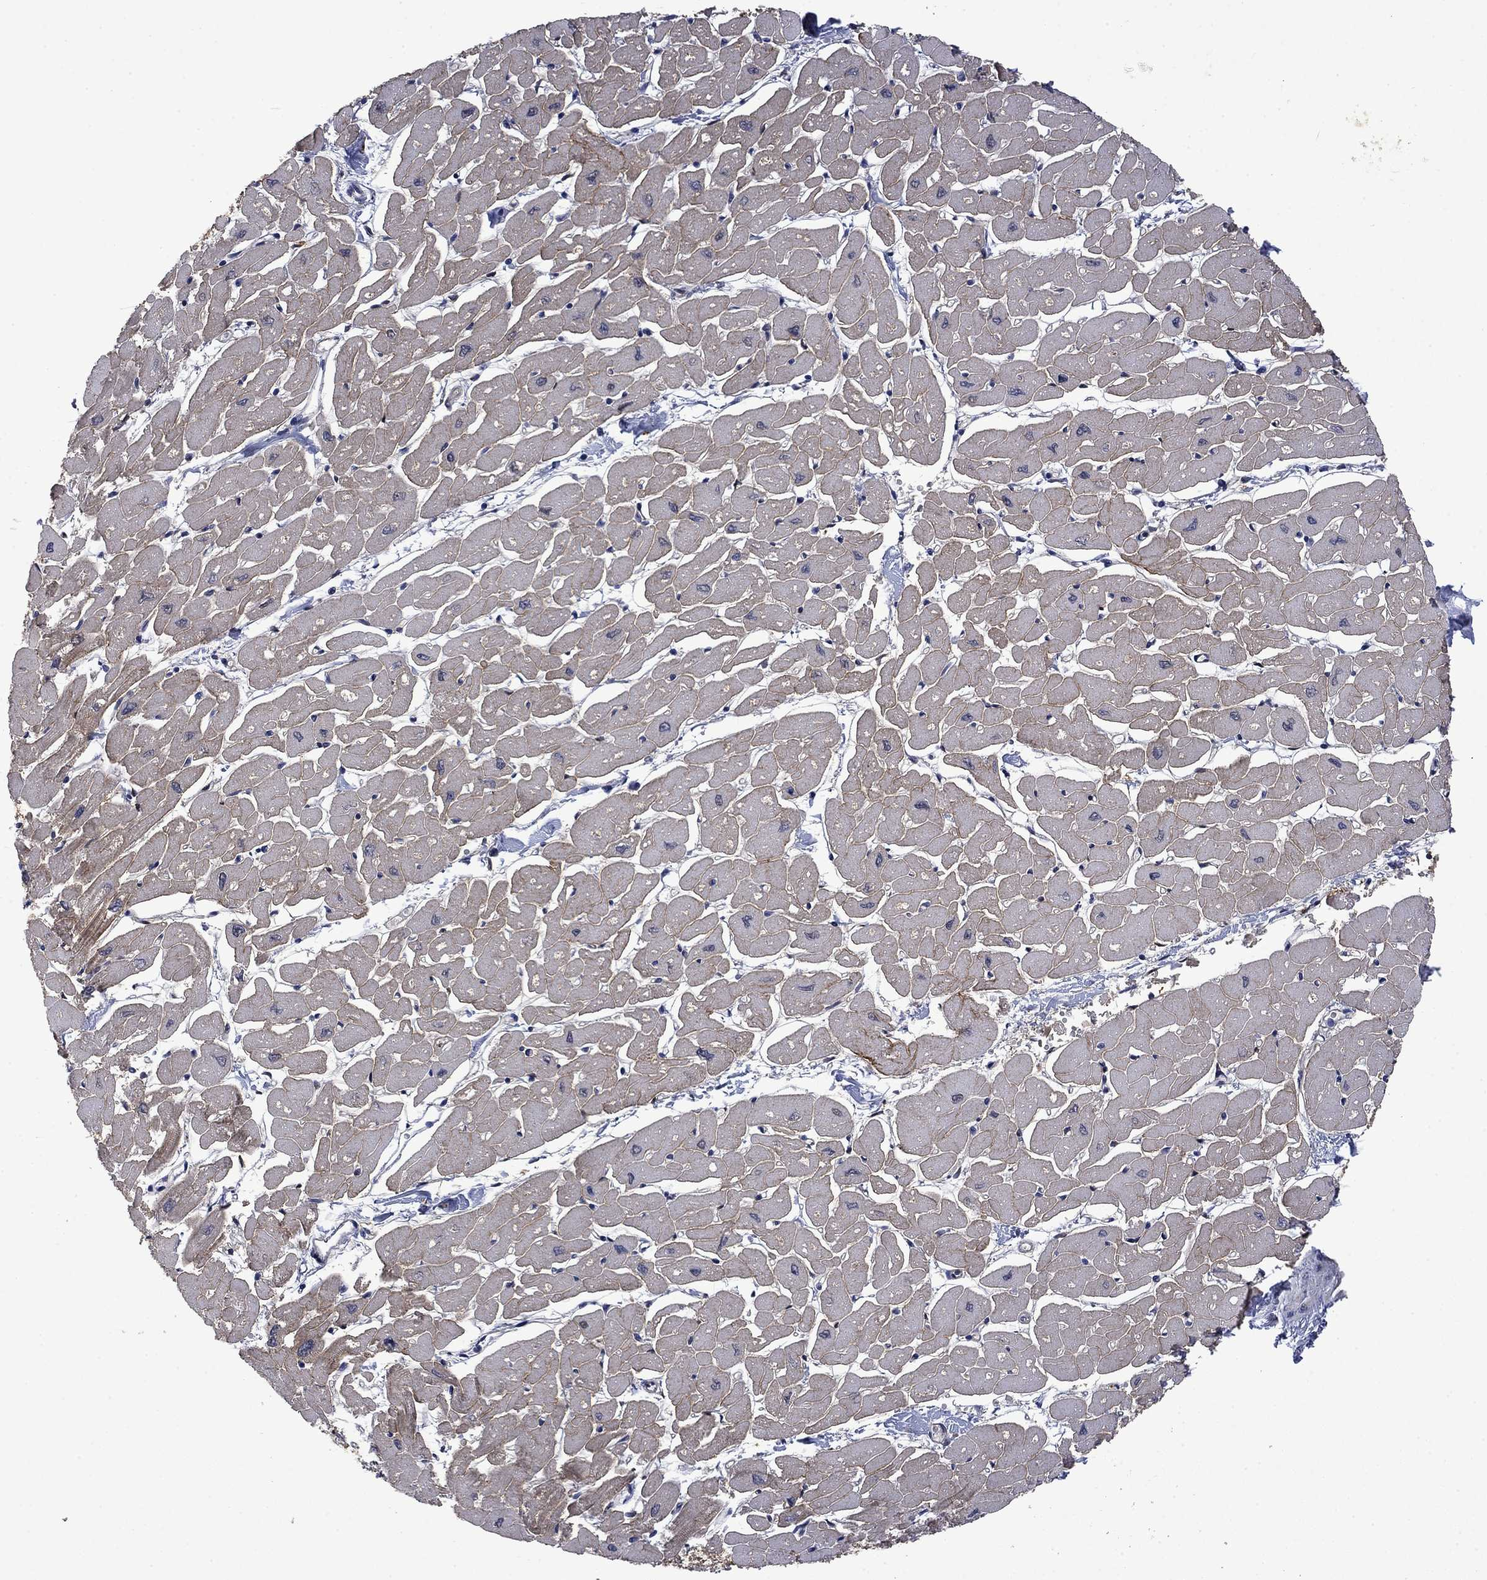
{"staining": {"intensity": "moderate", "quantity": "25%-75%", "location": "cytoplasmic/membranous"}, "tissue": "heart muscle", "cell_type": "Cardiomyocytes", "image_type": "normal", "snomed": [{"axis": "morphology", "description": "Normal tissue, NOS"}, {"axis": "topography", "description": "Heart"}], "caption": "Immunohistochemistry (IHC) histopathology image of benign heart muscle stained for a protein (brown), which demonstrates medium levels of moderate cytoplasmic/membranous expression in approximately 25%-75% of cardiomyocytes.", "gene": "PHKA1", "patient": {"sex": "male", "age": 57}}